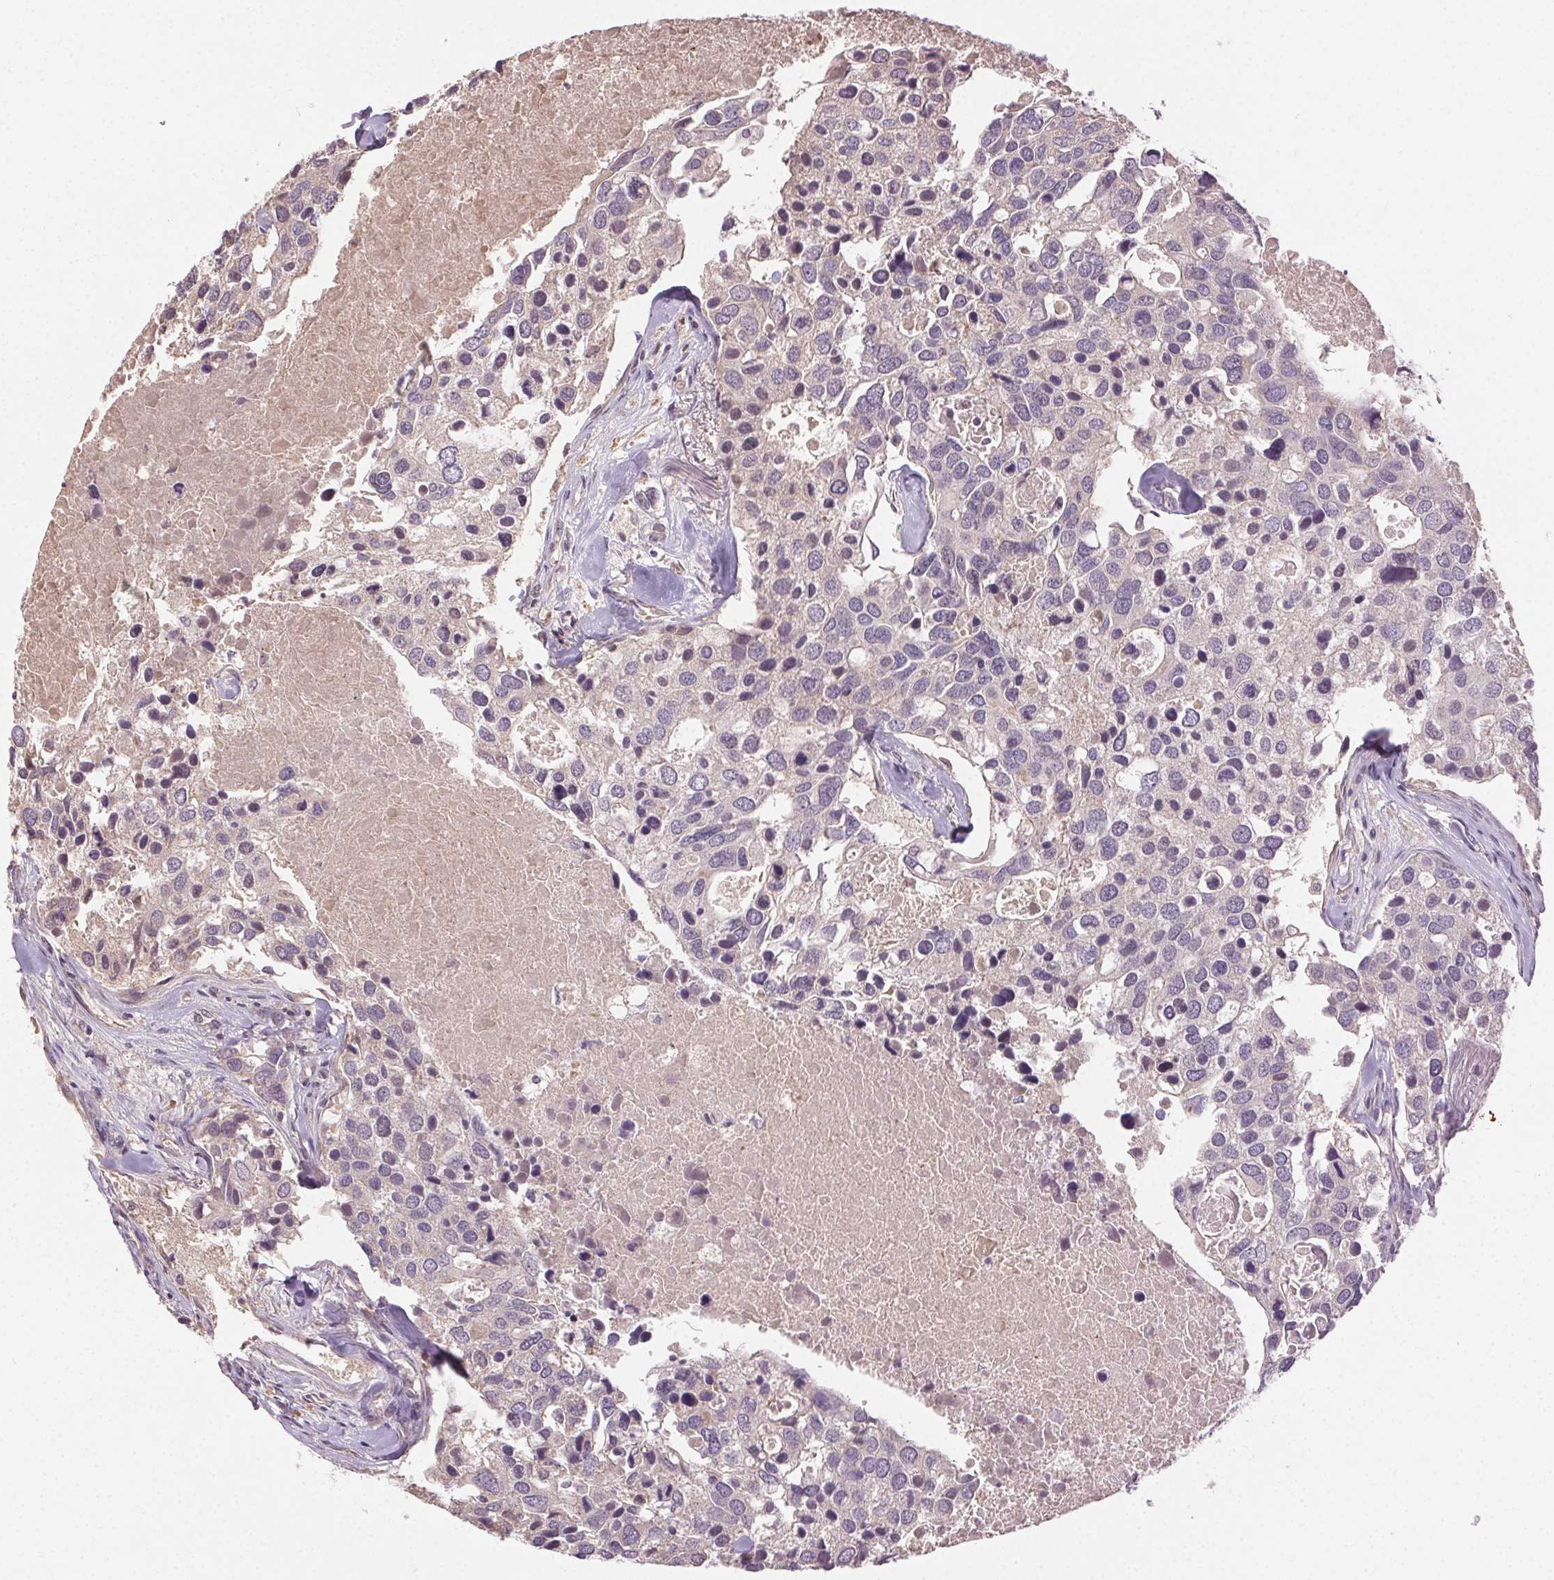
{"staining": {"intensity": "negative", "quantity": "none", "location": "none"}, "tissue": "breast cancer", "cell_type": "Tumor cells", "image_type": "cancer", "snomed": [{"axis": "morphology", "description": "Duct carcinoma"}, {"axis": "topography", "description": "Breast"}], "caption": "An immunohistochemistry micrograph of breast cancer is shown. There is no staining in tumor cells of breast cancer. (DAB (3,3'-diaminobenzidine) immunohistochemistry, high magnification).", "gene": "ATP1B3", "patient": {"sex": "female", "age": 83}}